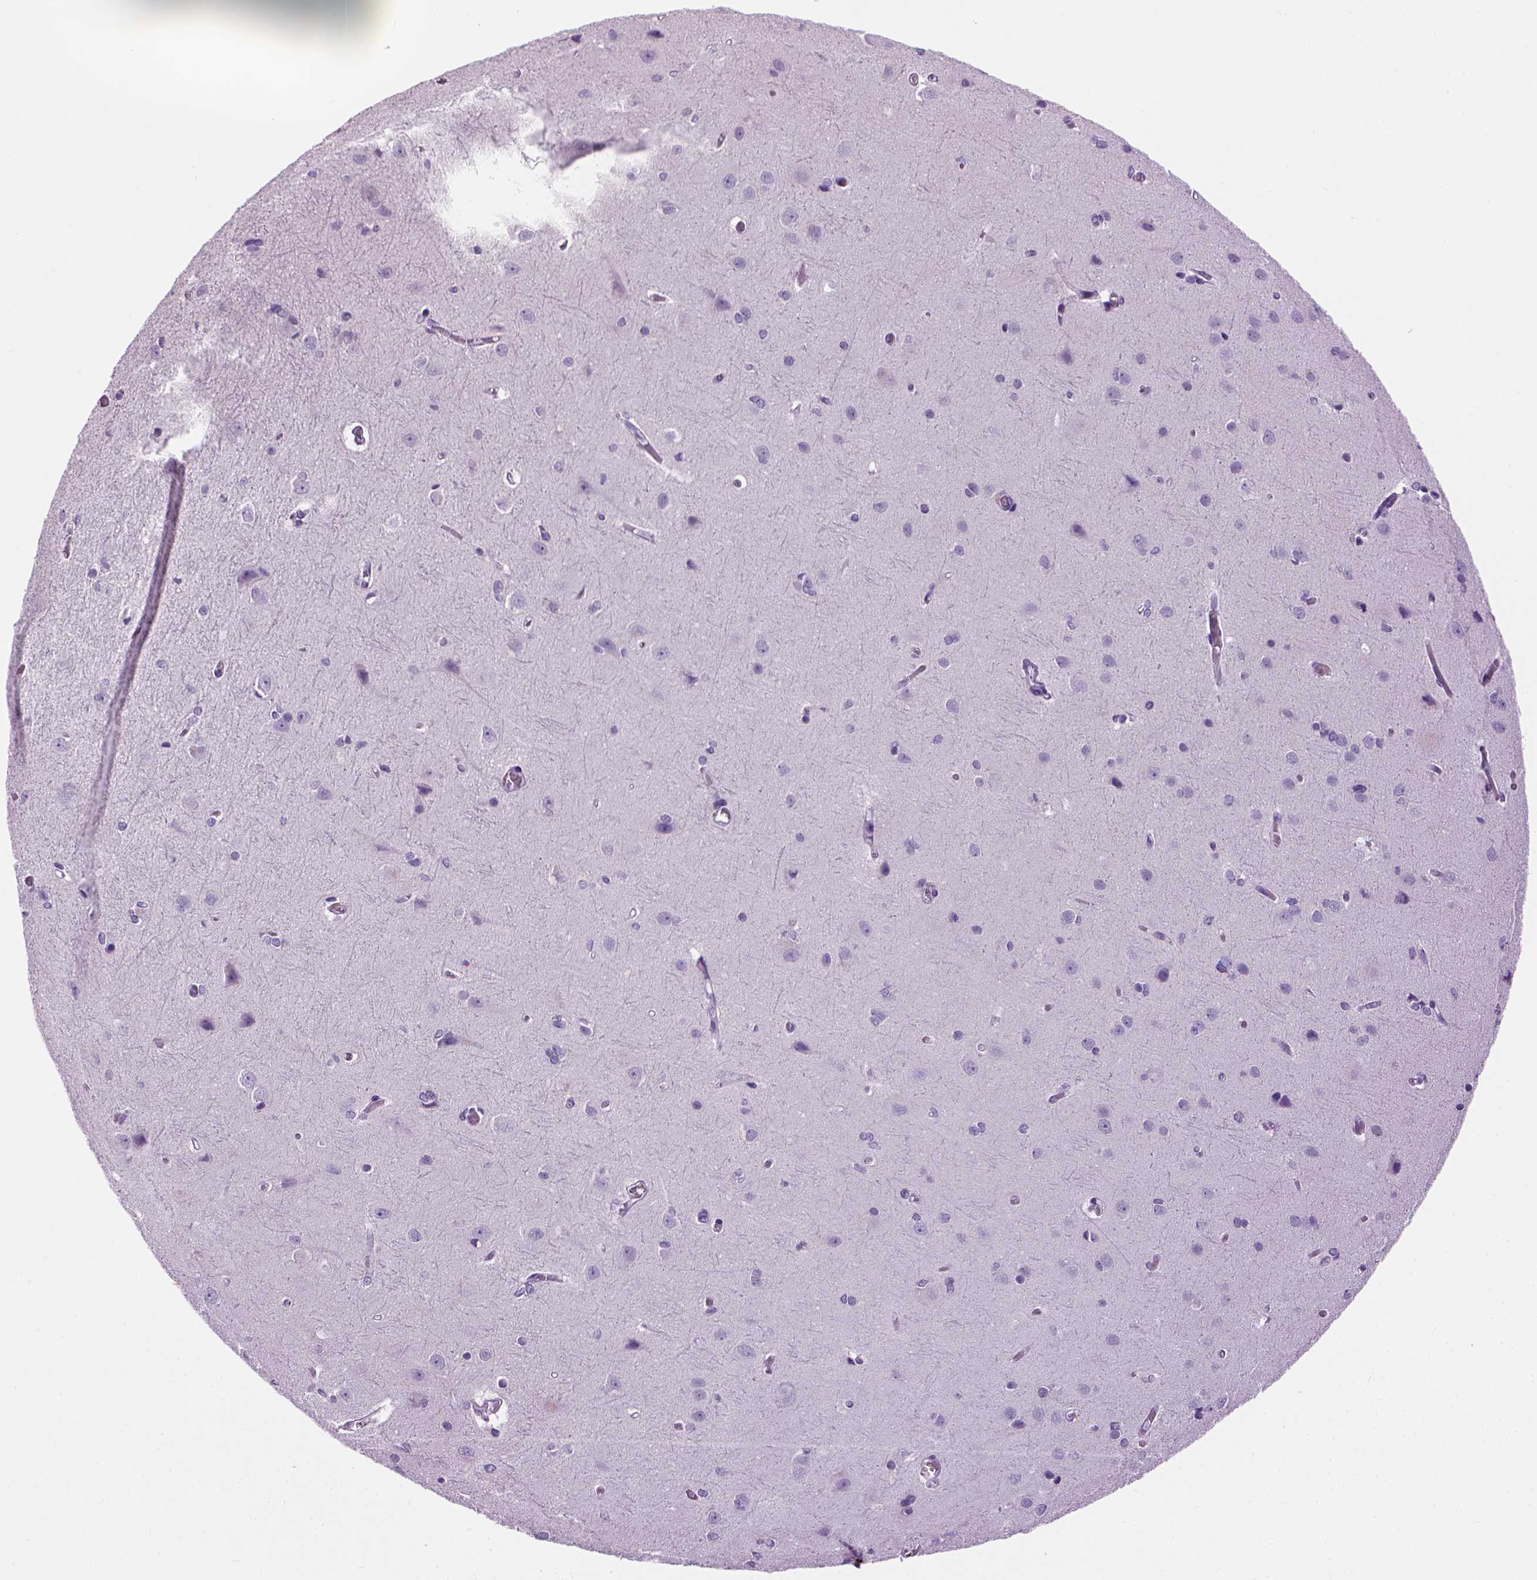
{"staining": {"intensity": "negative", "quantity": "none", "location": "none"}, "tissue": "cerebral cortex", "cell_type": "Endothelial cells", "image_type": "normal", "snomed": [{"axis": "morphology", "description": "Normal tissue, NOS"}, {"axis": "topography", "description": "Cerebral cortex"}], "caption": "High power microscopy micrograph of an IHC photomicrograph of normal cerebral cortex, revealing no significant positivity in endothelial cells.", "gene": "MZB1", "patient": {"sex": "male", "age": 37}}